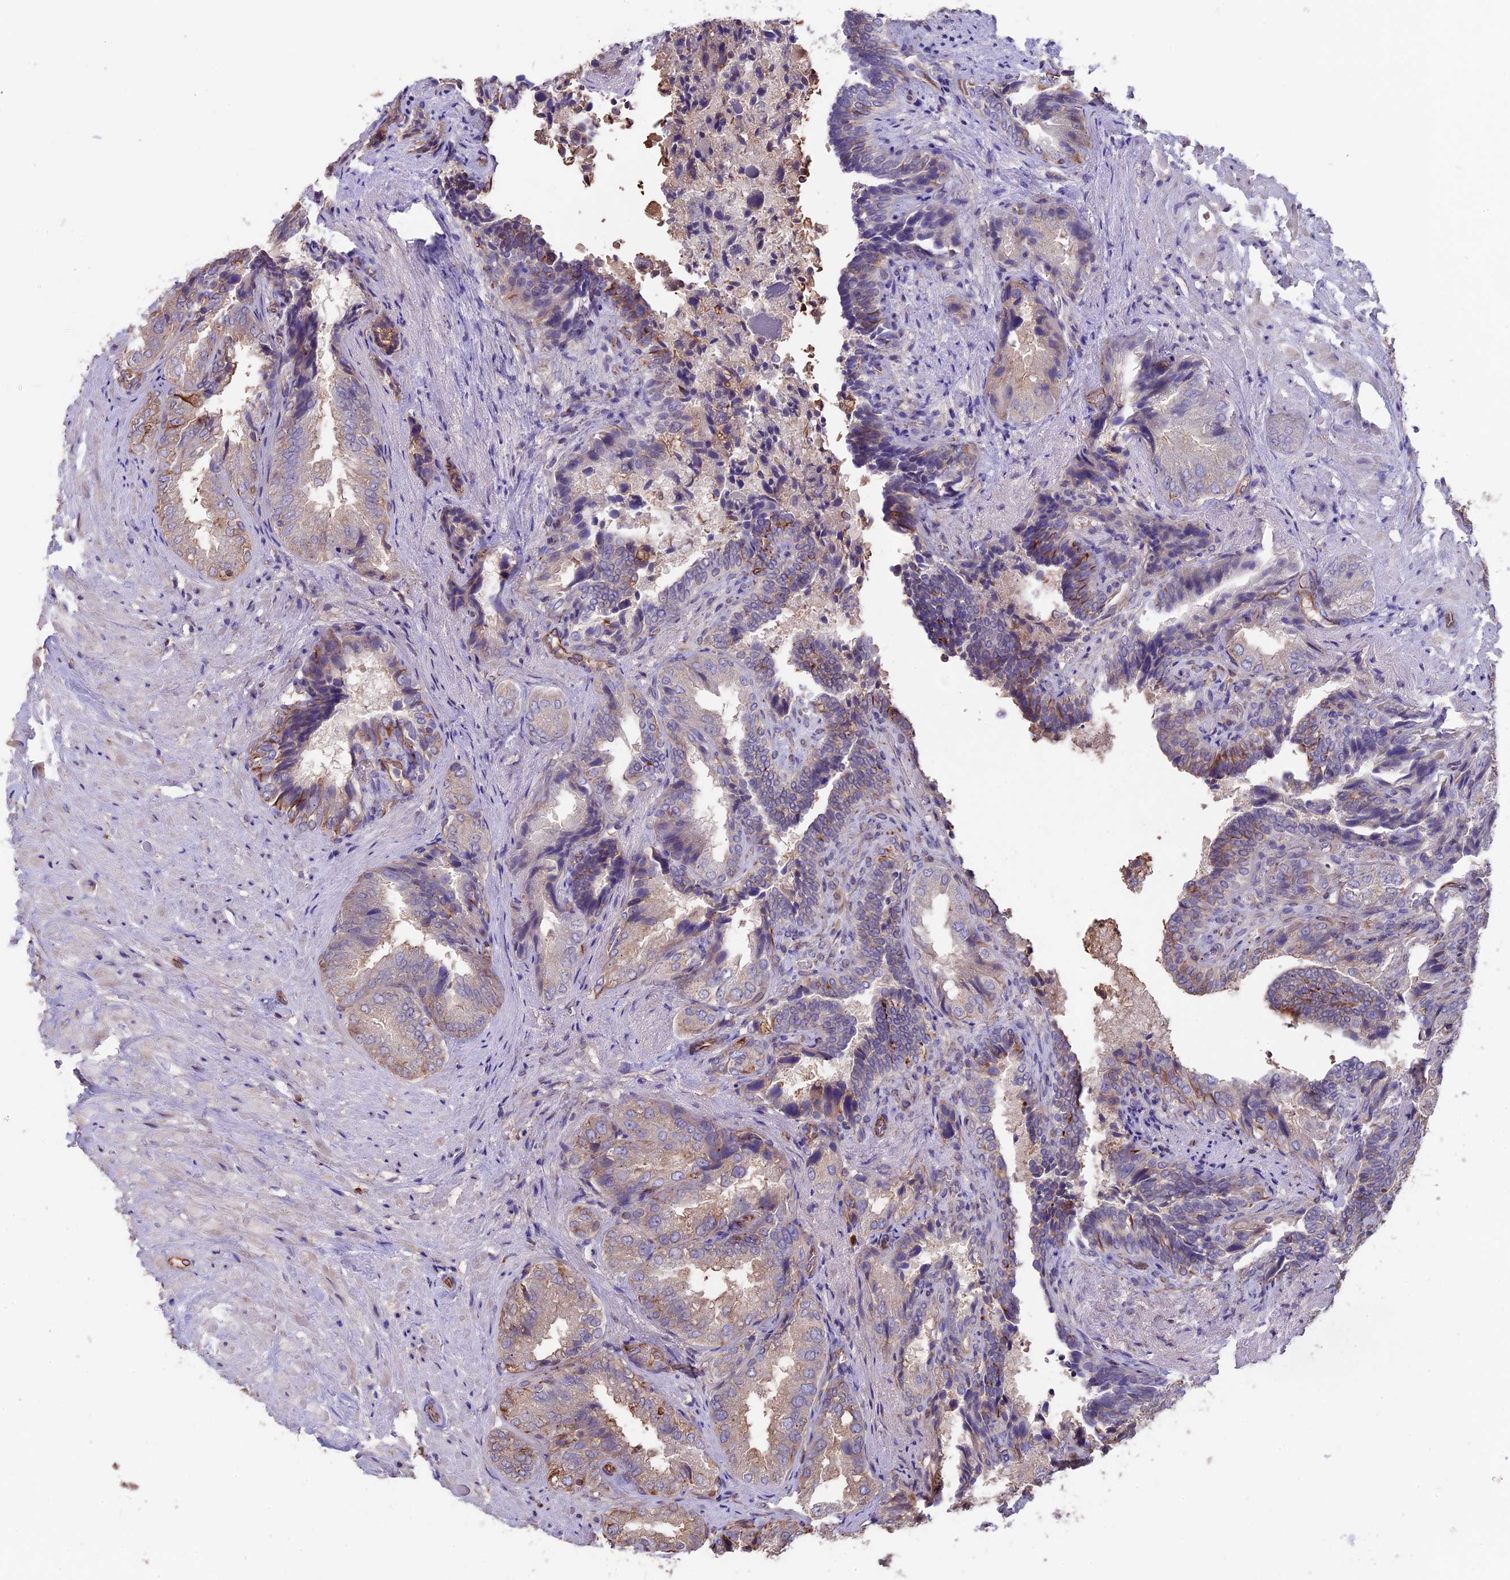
{"staining": {"intensity": "weak", "quantity": "25%-75%", "location": "cytoplasmic/membranous"}, "tissue": "seminal vesicle", "cell_type": "Glandular cells", "image_type": "normal", "snomed": [{"axis": "morphology", "description": "Normal tissue, NOS"}, {"axis": "topography", "description": "Seminal veicle"}, {"axis": "topography", "description": "Peripheral nerve tissue"}], "caption": "Immunohistochemistry (IHC) of normal seminal vesicle demonstrates low levels of weak cytoplasmic/membranous staining in approximately 25%-75% of glandular cells. The staining was performed using DAB (3,3'-diaminobenzidine), with brown indicating positive protein expression. Nuclei are stained blue with hematoxylin.", "gene": "SEH1L", "patient": {"sex": "male", "age": 63}}